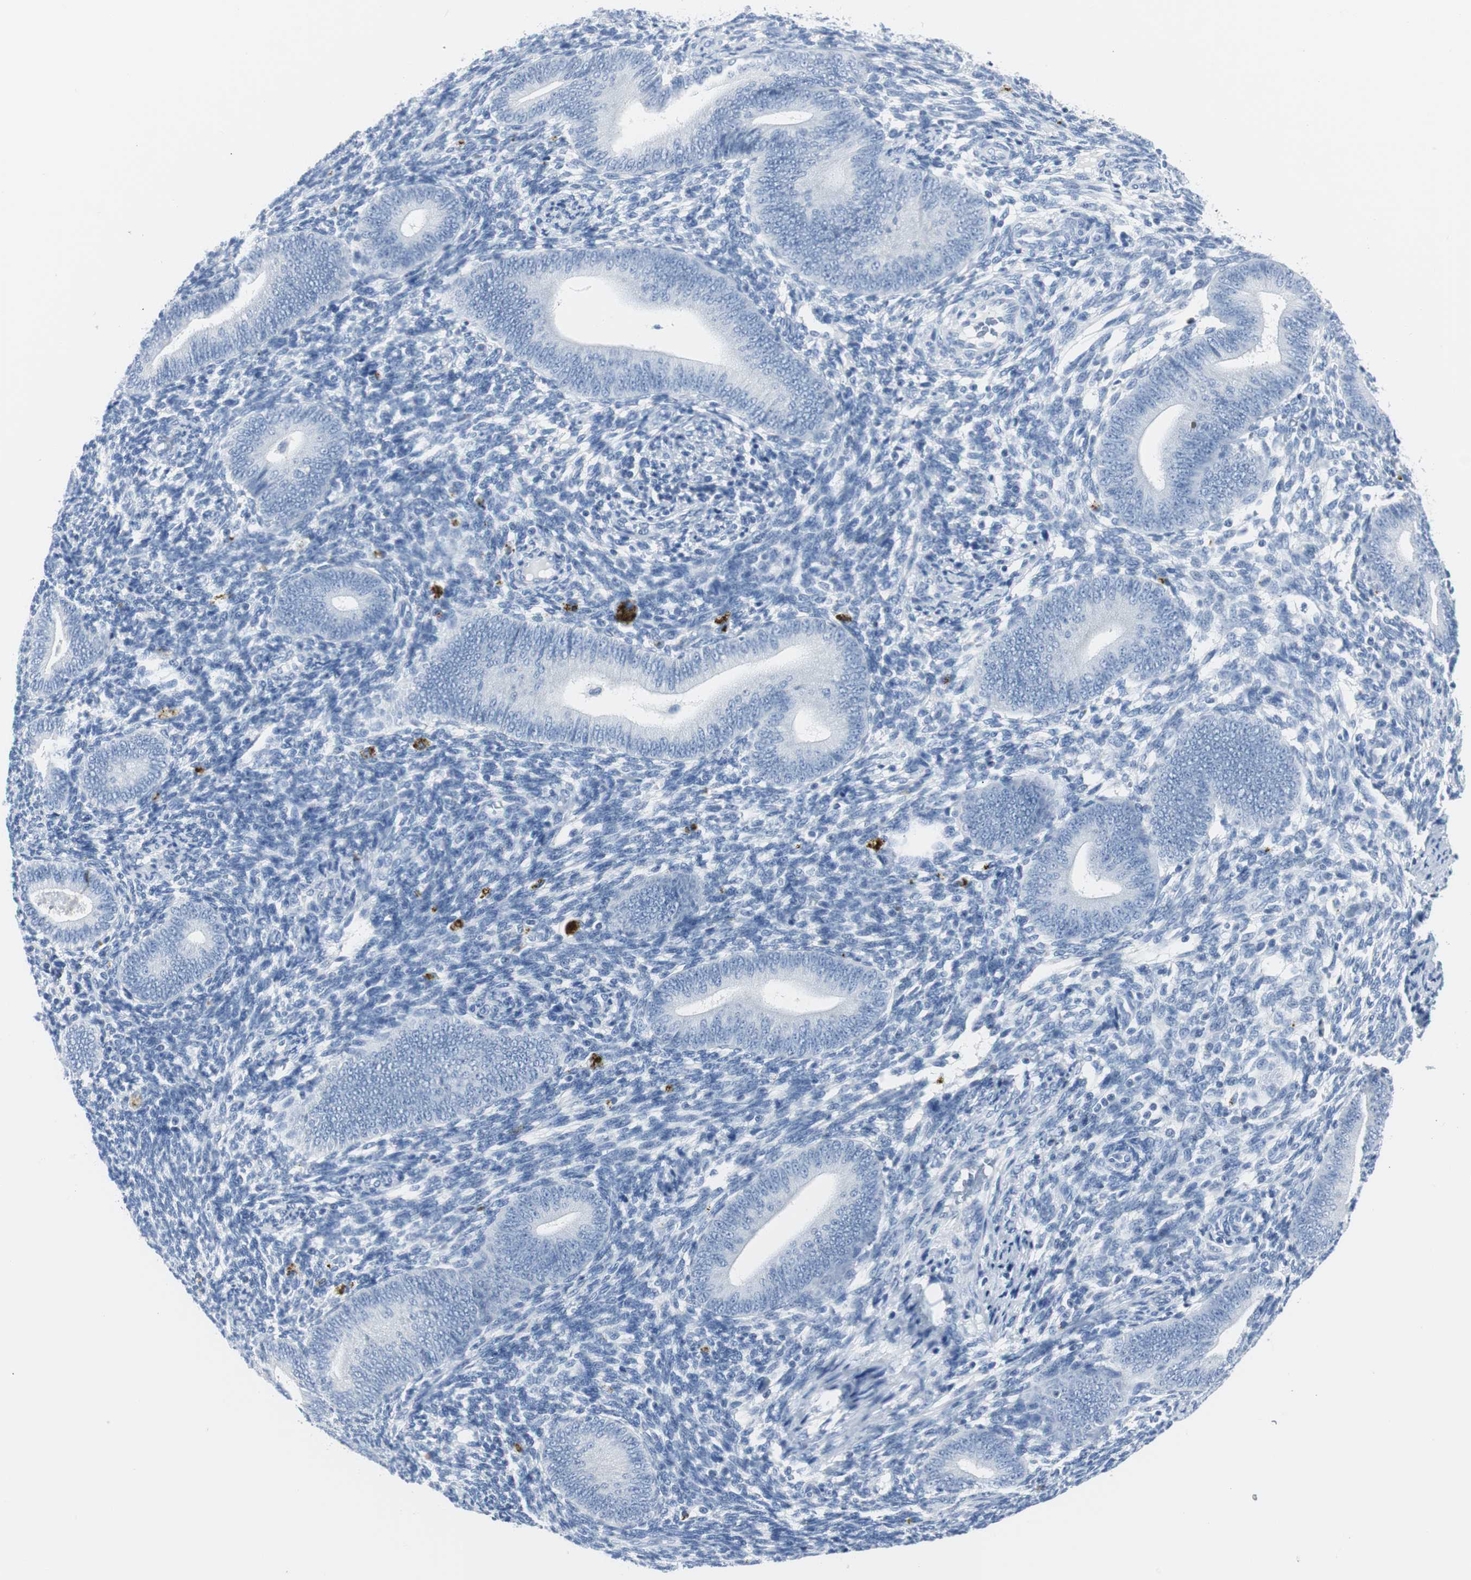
{"staining": {"intensity": "negative", "quantity": "none", "location": "none"}, "tissue": "endometrium", "cell_type": "Cells in endometrial stroma", "image_type": "normal", "snomed": [{"axis": "morphology", "description": "Normal tissue, NOS"}, {"axis": "topography", "description": "Uterus"}, {"axis": "topography", "description": "Endometrium"}], "caption": "IHC image of benign endometrium: endometrium stained with DAB (3,3'-diaminobenzidine) exhibits no significant protein staining in cells in endometrial stroma.", "gene": "GAP43", "patient": {"sex": "female", "age": 33}}